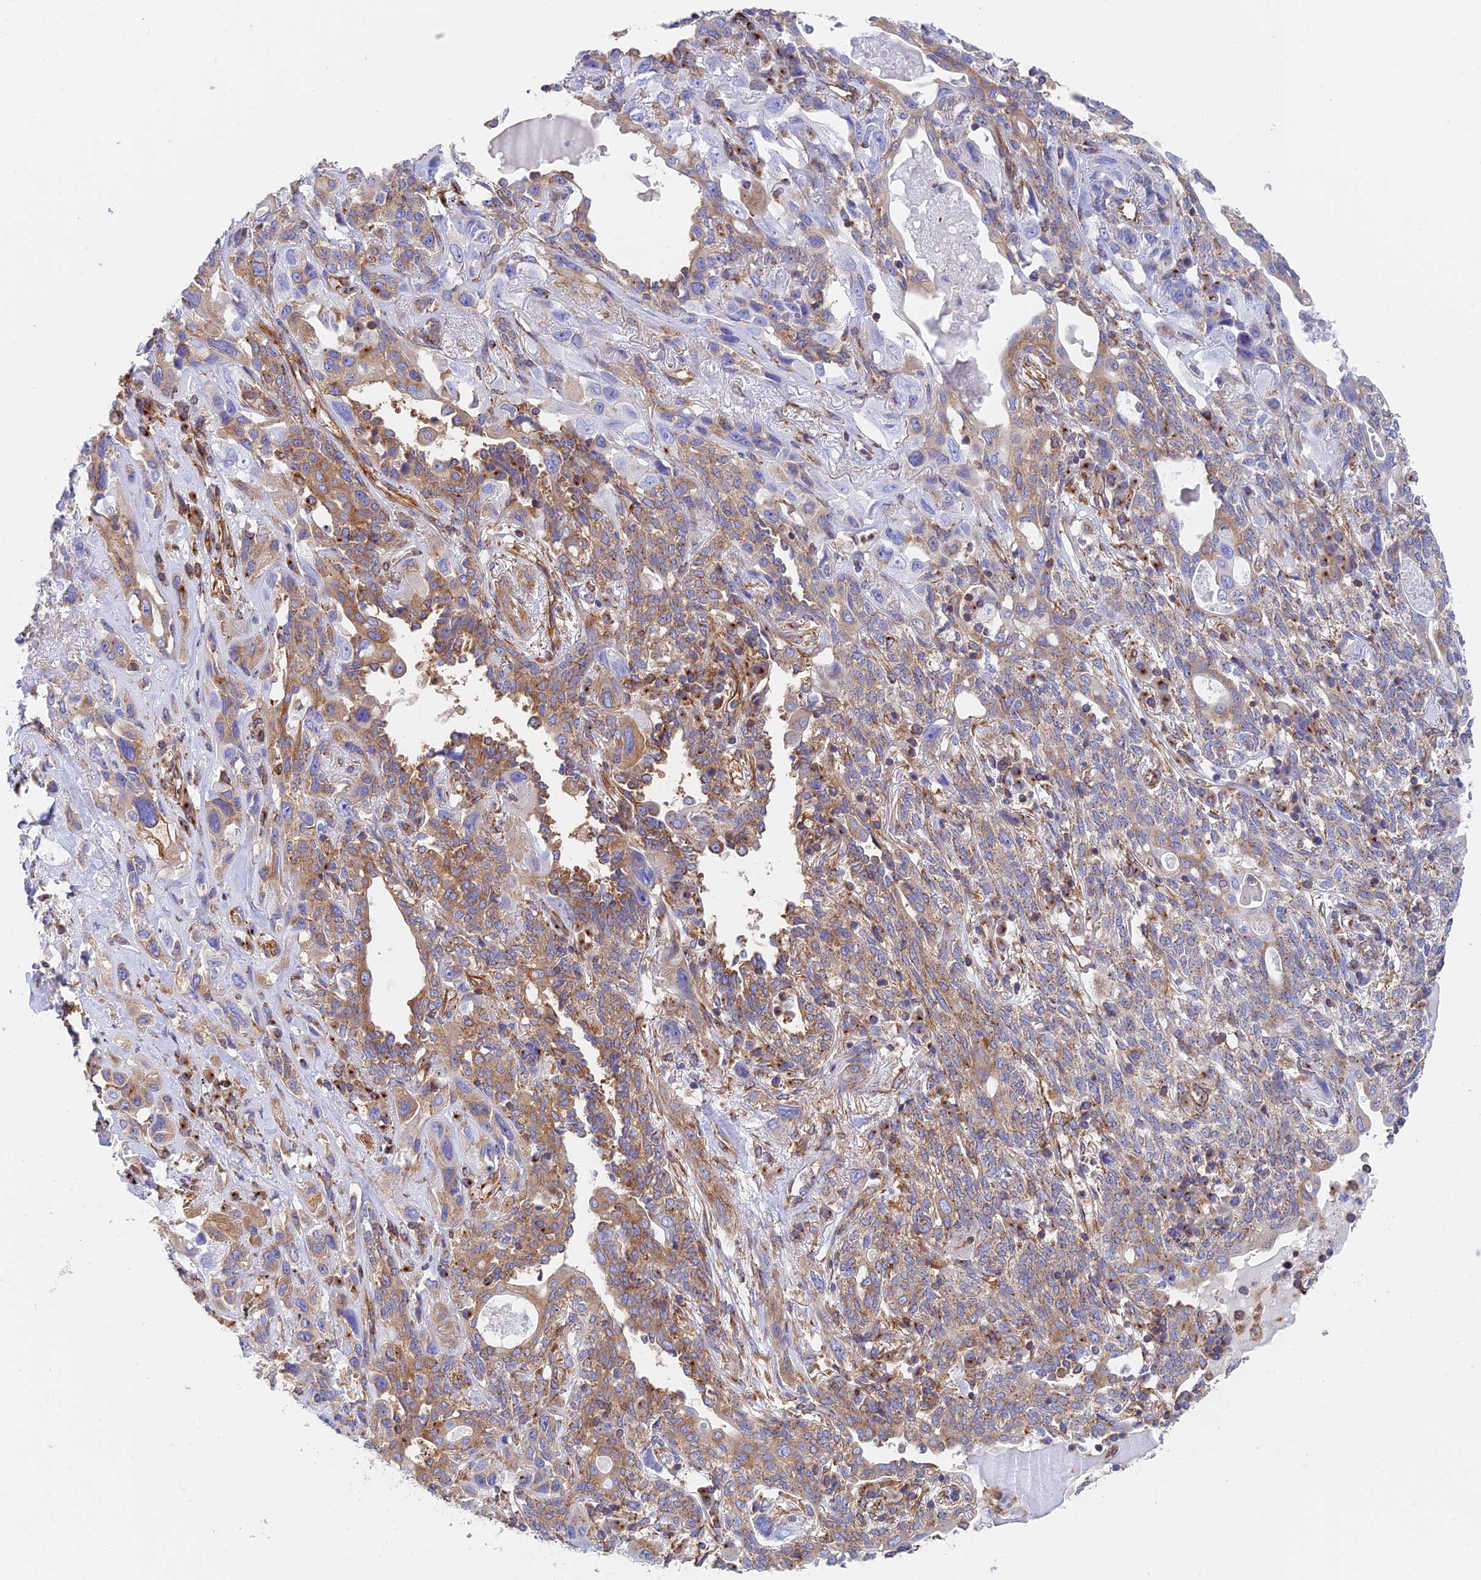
{"staining": {"intensity": "moderate", "quantity": "25%-75%", "location": "cytoplasmic/membranous"}, "tissue": "lung cancer", "cell_type": "Tumor cells", "image_type": "cancer", "snomed": [{"axis": "morphology", "description": "Squamous cell carcinoma, NOS"}, {"axis": "topography", "description": "Lung"}], "caption": "Immunohistochemistry (IHC) staining of lung cancer (squamous cell carcinoma), which demonstrates medium levels of moderate cytoplasmic/membranous expression in about 25%-75% of tumor cells indicating moderate cytoplasmic/membranous protein expression. The staining was performed using DAB (3,3'-diaminobenzidine) (brown) for protein detection and nuclei were counterstained in hematoxylin (blue).", "gene": "DCTN2", "patient": {"sex": "female", "age": 70}}